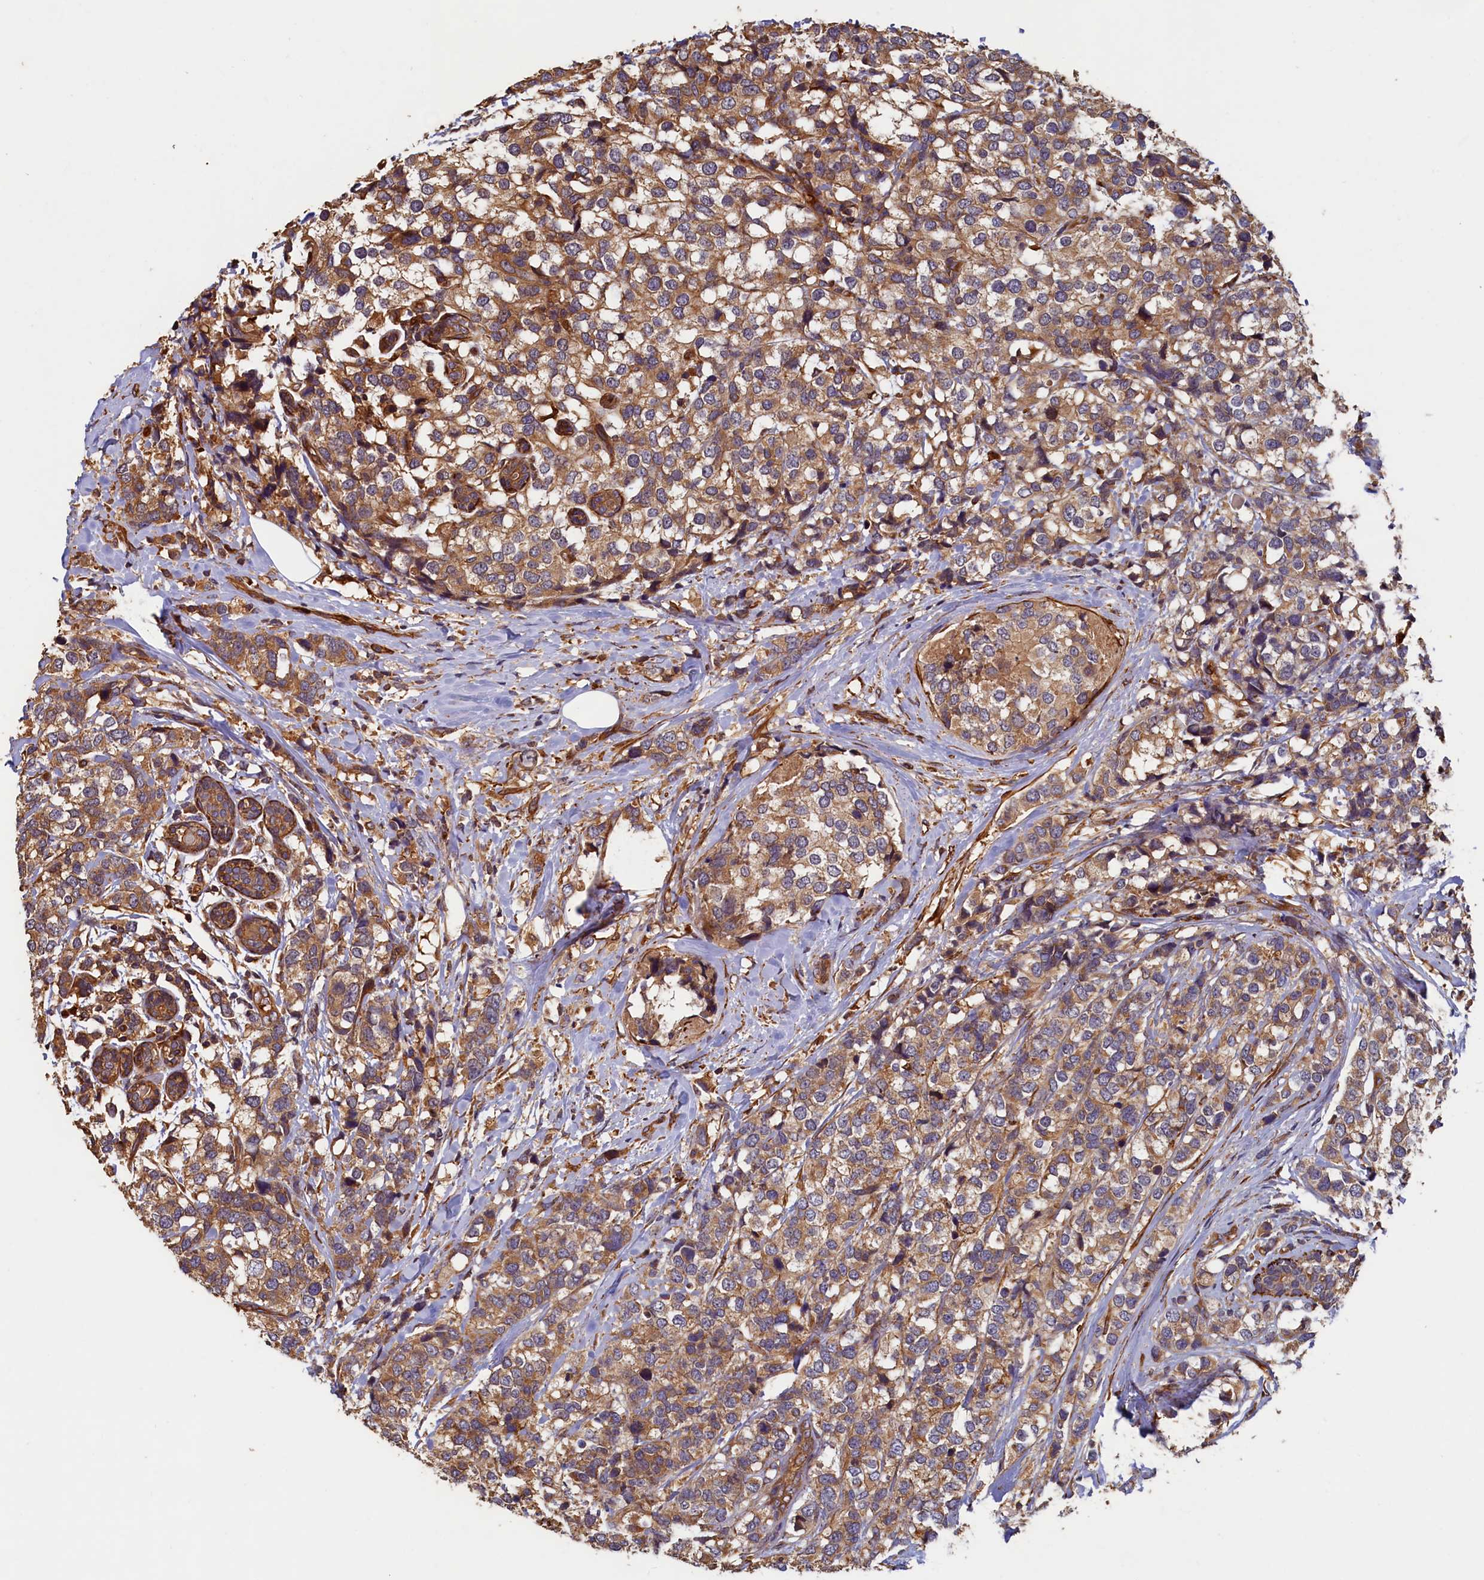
{"staining": {"intensity": "moderate", "quantity": ">75%", "location": "cytoplasmic/membranous"}, "tissue": "breast cancer", "cell_type": "Tumor cells", "image_type": "cancer", "snomed": [{"axis": "morphology", "description": "Lobular carcinoma"}, {"axis": "topography", "description": "Breast"}], "caption": "Breast lobular carcinoma tissue reveals moderate cytoplasmic/membranous staining in about >75% of tumor cells (DAB IHC with brightfield microscopy, high magnification).", "gene": "CCDC102B", "patient": {"sex": "female", "age": 59}}